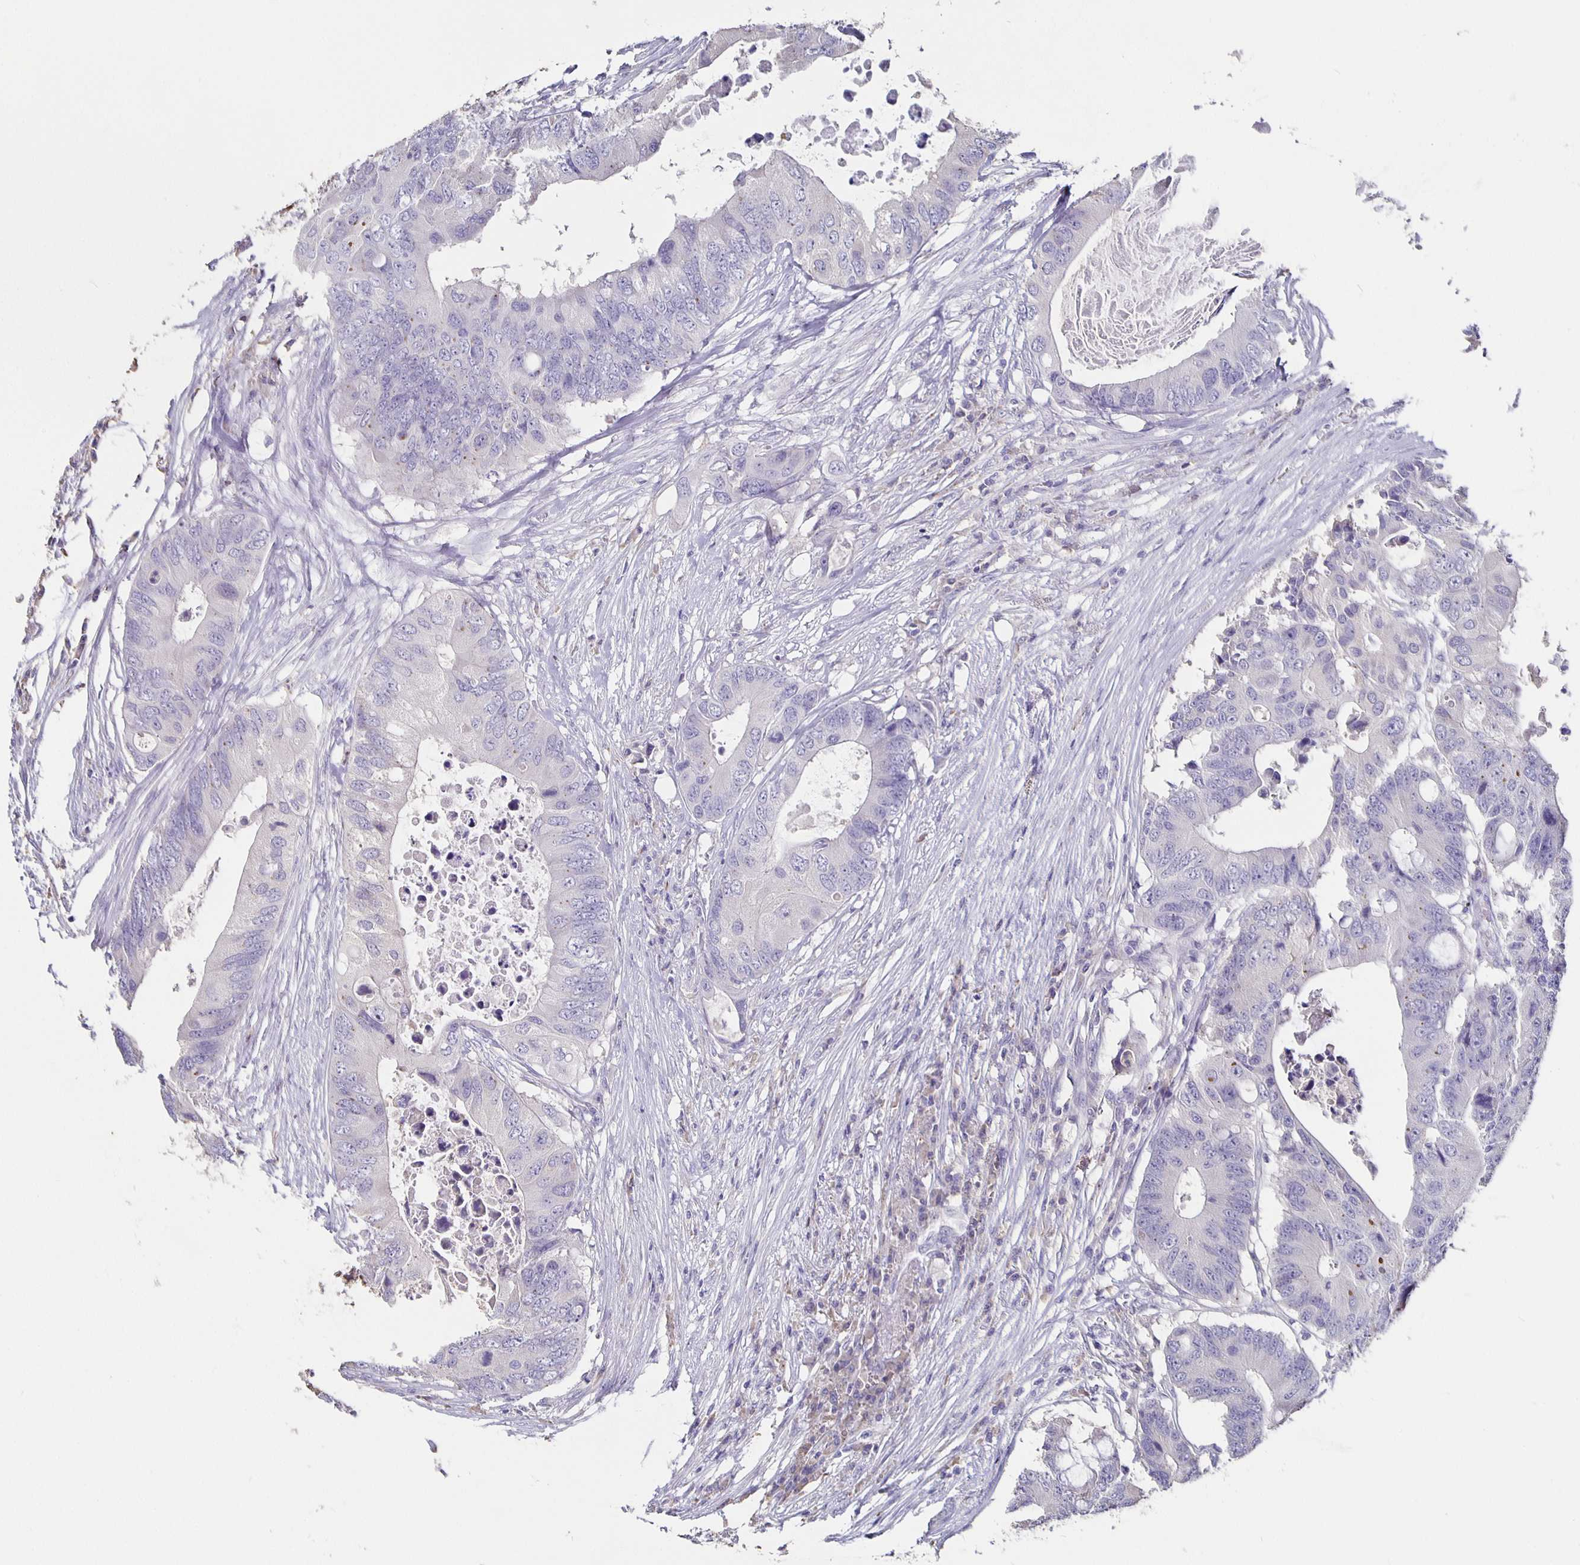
{"staining": {"intensity": "negative", "quantity": "none", "location": "none"}, "tissue": "colorectal cancer", "cell_type": "Tumor cells", "image_type": "cancer", "snomed": [{"axis": "morphology", "description": "Adenocarcinoma, NOS"}, {"axis": "topography", "description": "Colon"}], "caption": "This micrograph is of adenocarcinoma (colorectal) stained with immunohistochemistry to label a protein in brown with the nuclei are counter-stained blue. There is no expression in tumor cells.", "gene": "GPX4", "patient": {"sex": "male", "age": 71}}